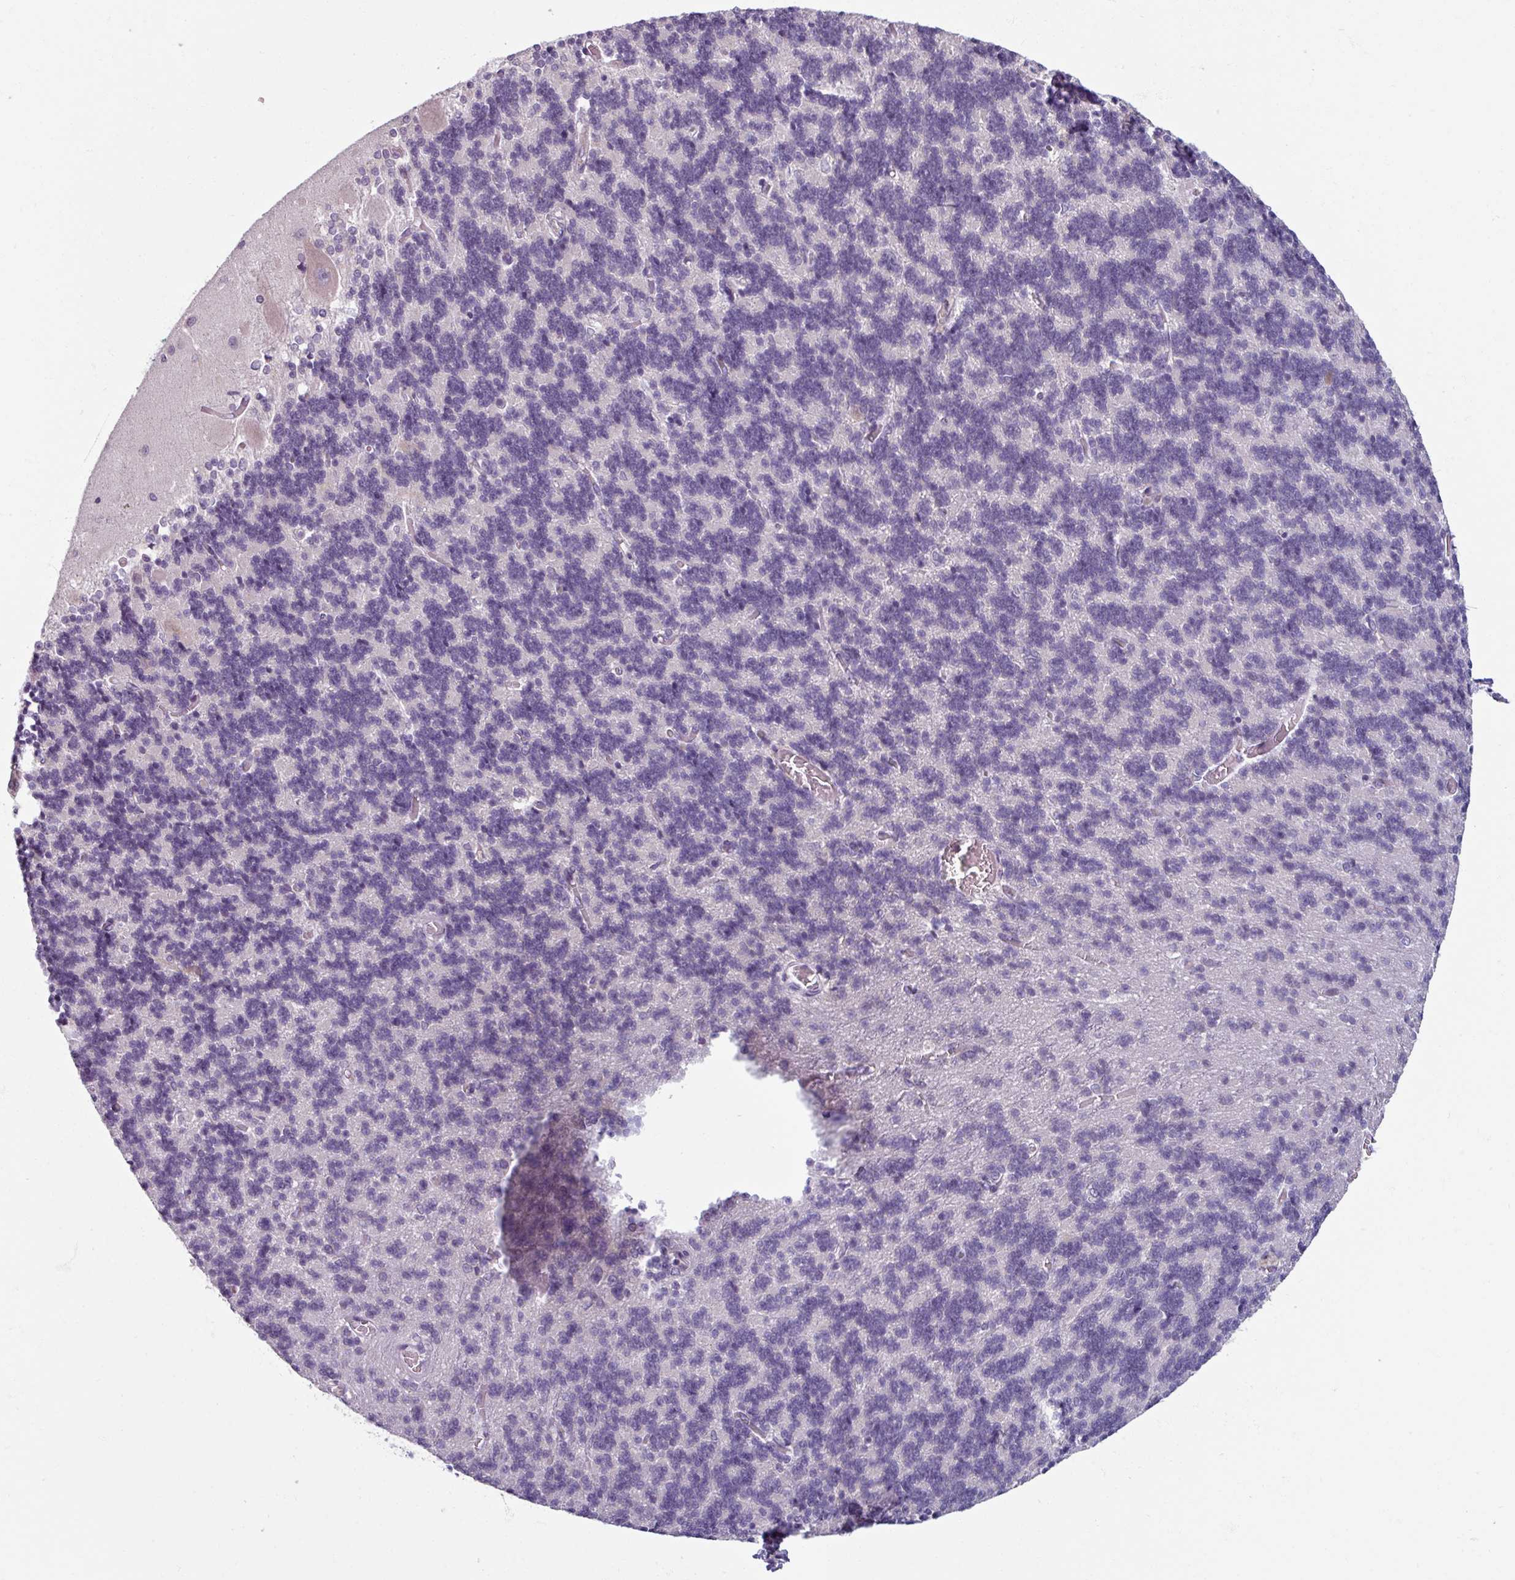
{"staining": {"intensity": "negative", "quantity": "none", "location": "none"}, "tissue": "cerebellum", "cell_type": "Cells in granular layer", "image_type": "normal", "snomed": [{"axis": "morphology", "description": "Normal tissue, NOS"}, {"axis": "topography", "description": "Cerebellum"}], "caption": "Immunohistochemistry (IHC) micrograph of benign cerebellum stained for a protein (brown), which displays no staining in cells in granular layer.", "gene": "SMIM11", "patient": {"sex": "male", "age": 37}}